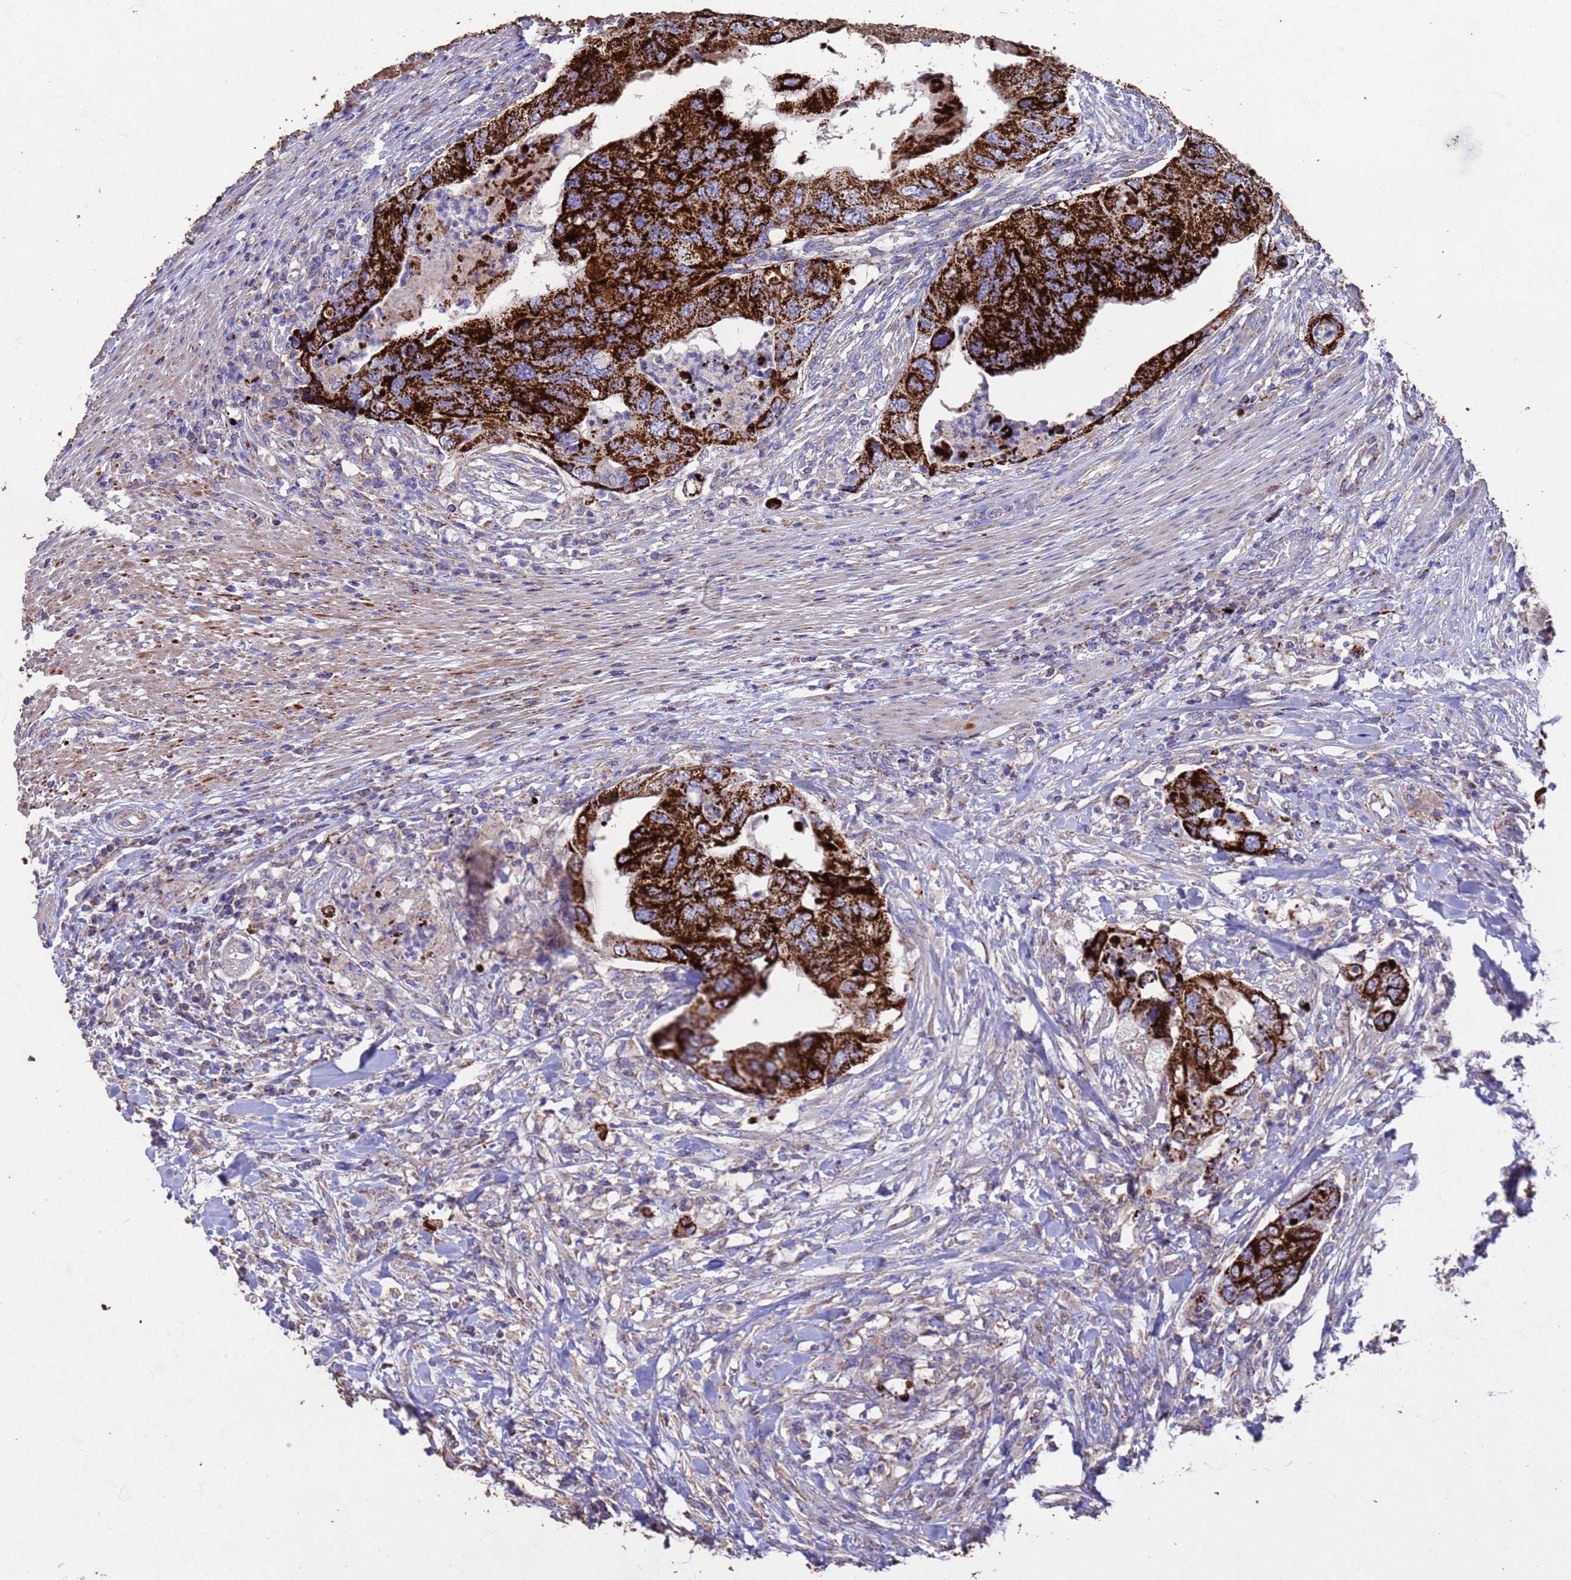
{"staining": {"intensity": "strong", "quantity": ">75%", "location": "cytoplasmic/membranous"}, "tissue": "colorectal cancer", "cell_type": "Tumor cells", "image_type": "cancer", "snomed": [{"axis": "morphology", "description": "Adenocarcinoma, NOS"}, {"axis": "topography", "description": "Rectum"}], "caption": "Brown immunohistochemical staining in human colorectal cancer reveals strong cytoplasmic/membranous staining in approximately >75% of tumor cells. The staining is performed using DAB (3,3'-diaminobenzidine) brown chromogen to label protein expression. The nuclei are counter-stained blue using hematoxylin.", "gene": "ZNFX1", "patient": {"sex": "male", "age": 63}}